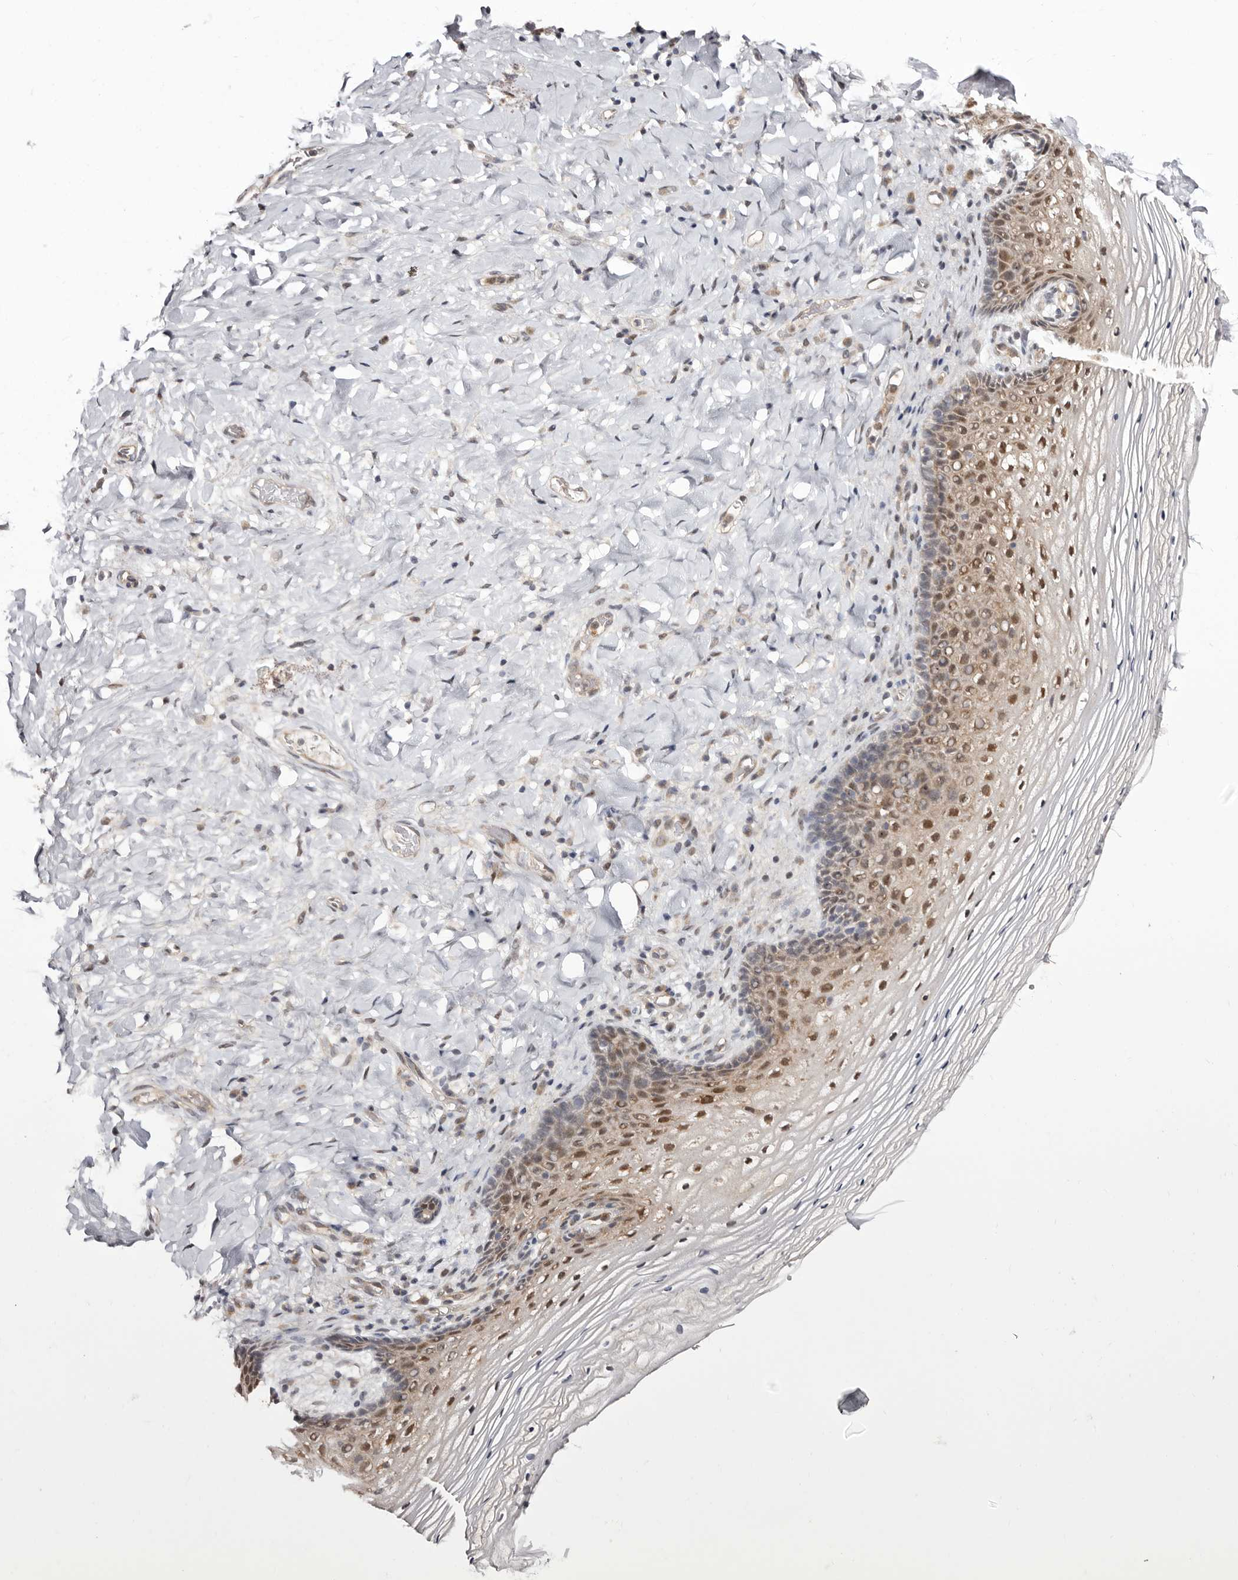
{"staining": {"intensity": "moderate", "quantity": ">75%", "location": "cytoplasmic/membranous,nuclear"}, "tissue": "vagina", "cell_type": "Squamous epithelial cells", "image_type": "normal", "snomed": [{"axis": "morphology", "description": "Normal tissue, NOS"}, {"axis": "topography", "description": "Vagina"}], "caption": "IHC of benign human vagina reveals medium levels of moderate cytoplasmic/membranous,nuclear expression in approximately >75% of squamous epithelial cells. The staining is performed using DAB (3,3'-diaminobenzidine) brown chromogen to label protein expression. The nuclei are counter-stained blue using hematoxylin.", "gene": "GLRX3", "patient": {"sex": "female", "age": 60}}